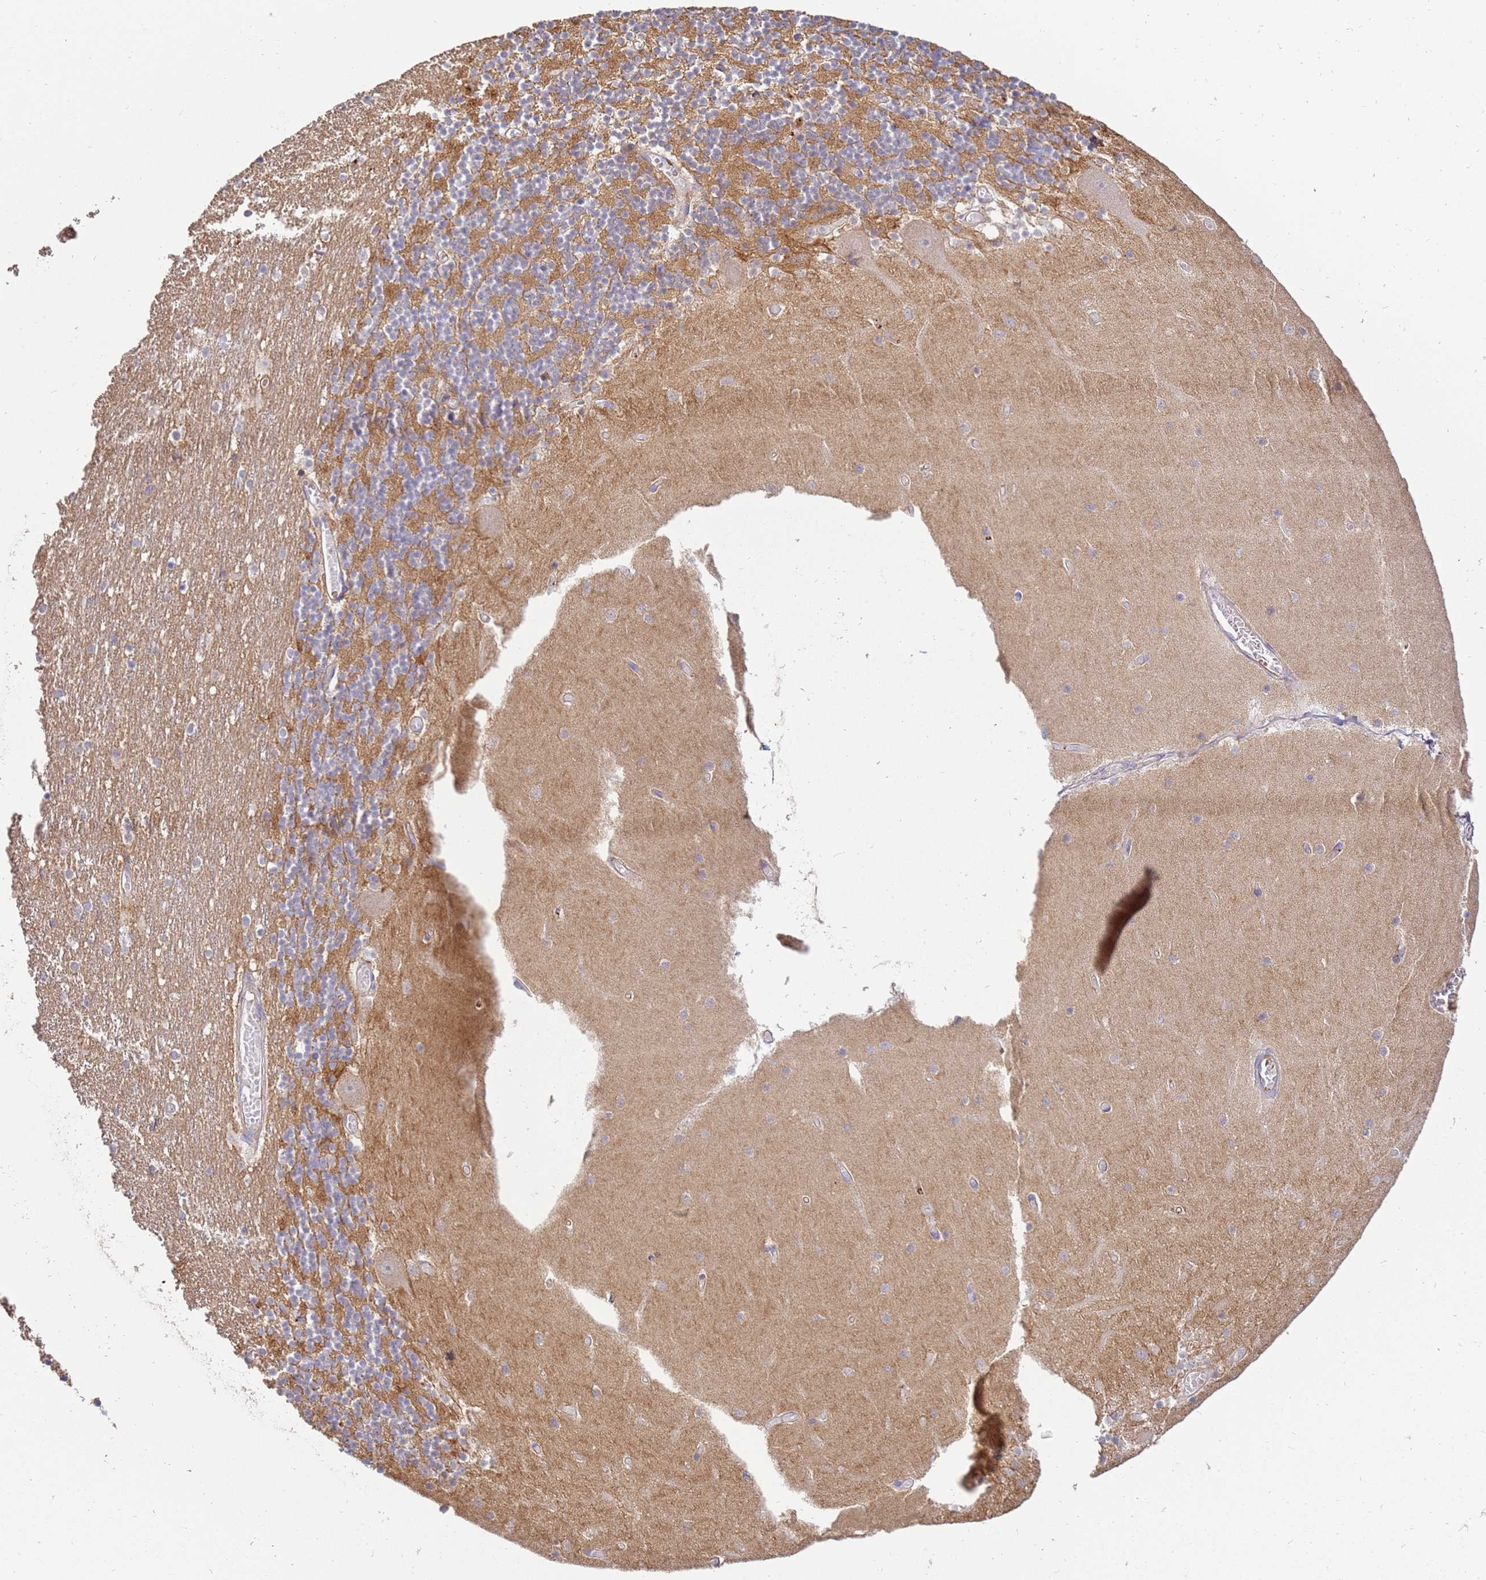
{"staining": {"intensity": "moderate", "quantity": "25%-75%", "location": "cytoplasmic/membranous"}, "tissue": "cerebellum", "cell_type": "Cells in granular layer", "image_type": "normal", "snomed": [{"axis": "morphology", "description": "Normal tissue, NOS"}, {"axis": "topography", "description": "Cerebellum"}], "caption": "Moderate cytoplasmic/membranous positivity for a protein is identified in approximately 25%-75% of cells in granular layer of normal cerebellum using immunohistochemistry (IHC).", "gene": "NMUR2", "patient": {"sex": "female", "age": 28}}